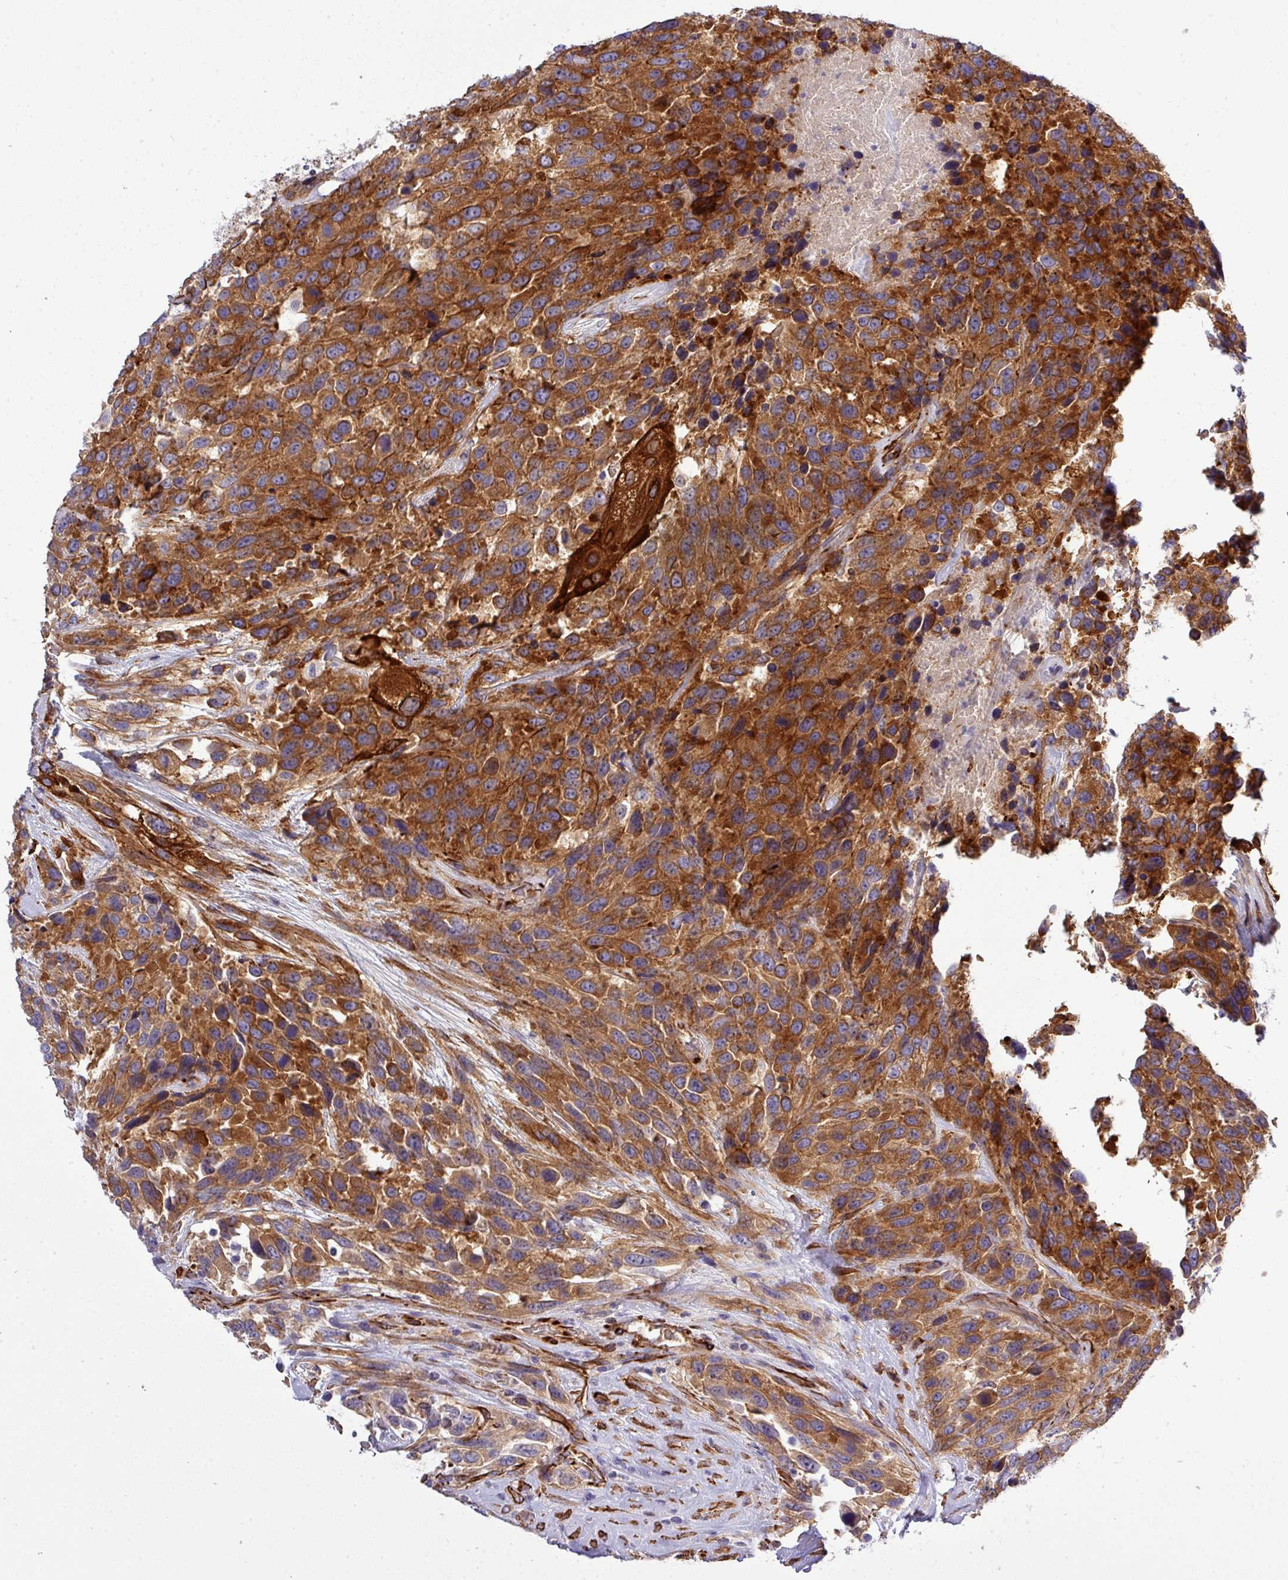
{"staining": {"intensity": "strong", "quantity": ">75%", "location": "cytoplasmic/membranous"}, "tissue": "urothelial cancer", "cell_type": "Tumor cells", "image_type": "cancer", "snomed": [{"axis": "morphology", "description": "Urothelial carcinoma, High grade"}, {"axis": "topography", "description": "Urinary bladder"}], "caption": "Urothelial cancer stained with DAB (3,3'-diaminobenzidine) immunohistochemistry (IHC) exhibits high levels of strong cytoplasmic/membranous expression in about >75% of tumor cells.", "gene": "PARD6A", "patient": {"sex": "female", "age": 70}}